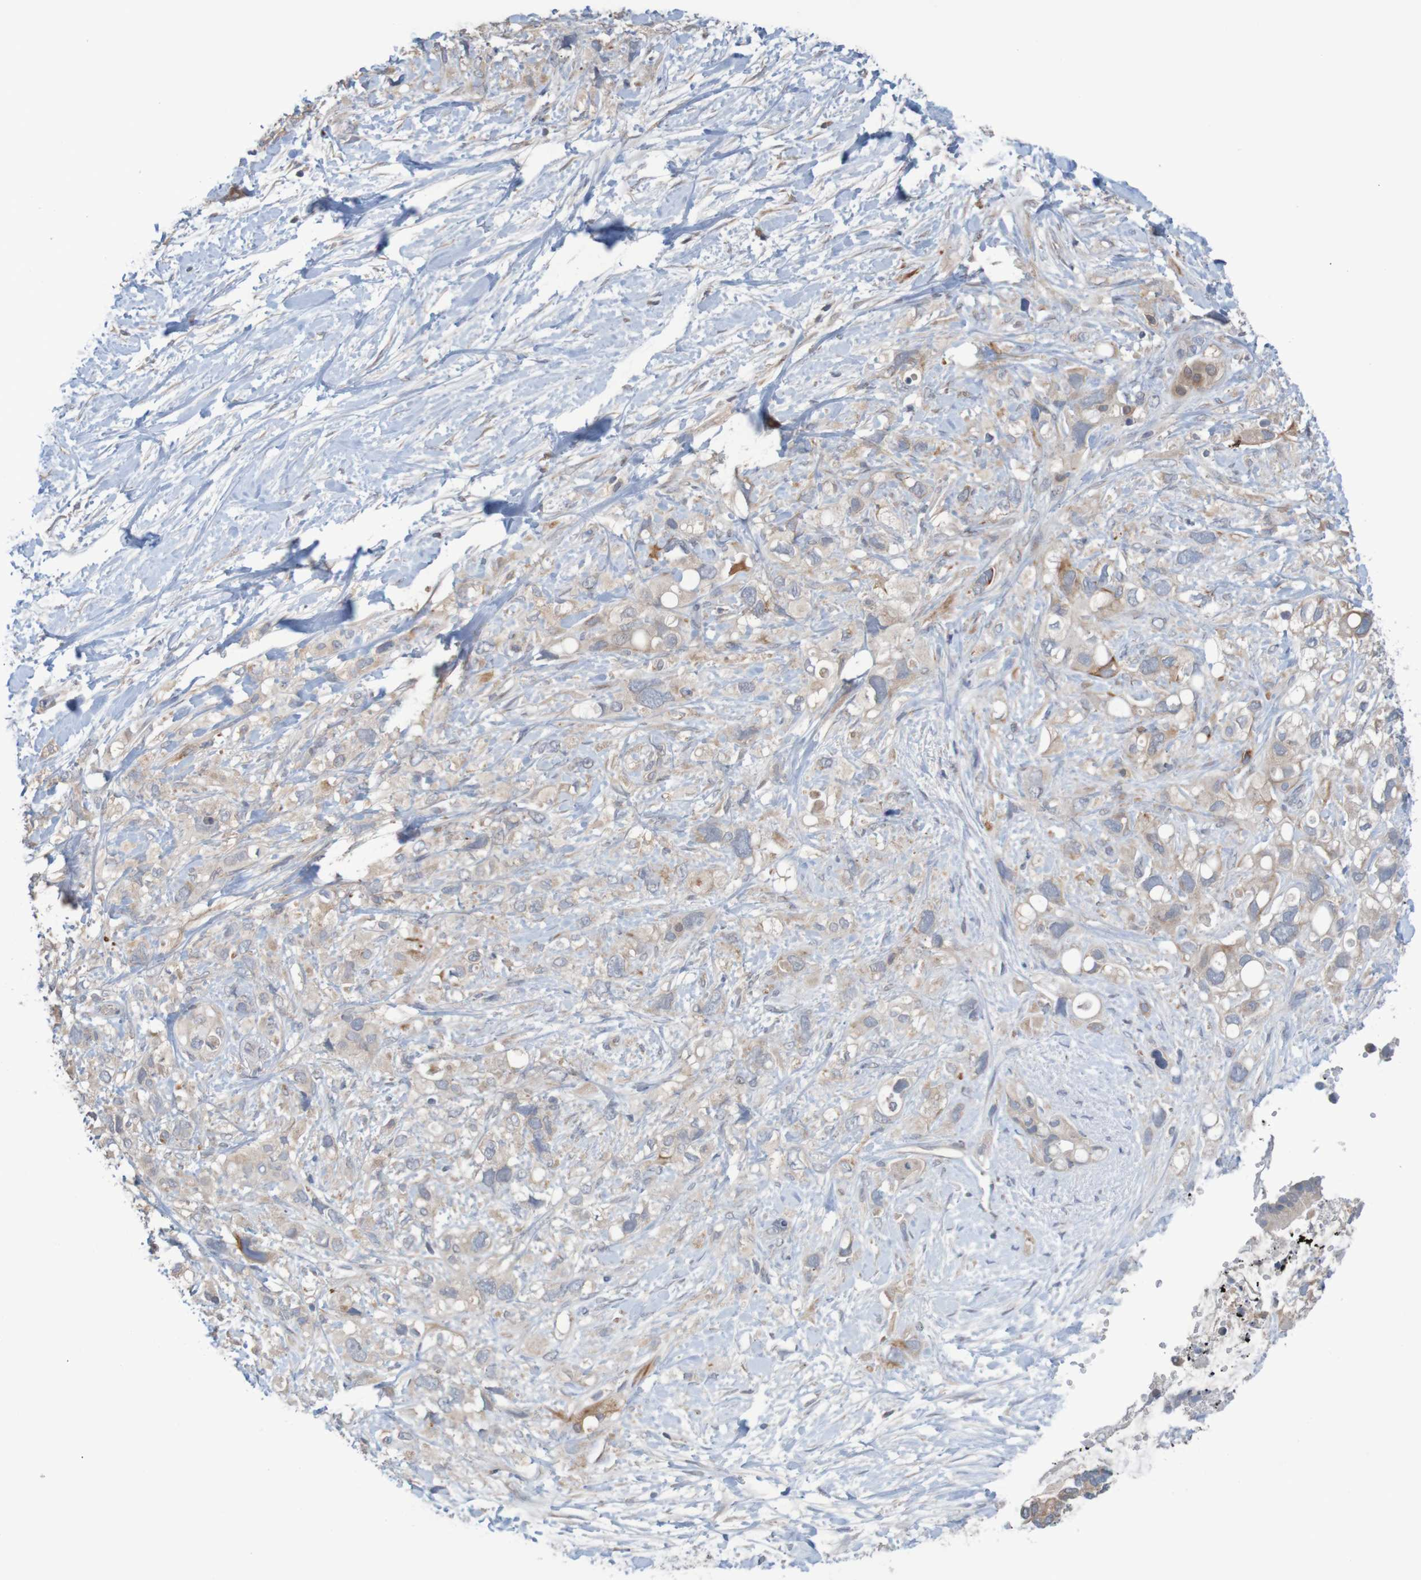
{"staining": {"intensity": "weak", "quantity": "<25%", "location": "cytoplasmic/membranous"}, "tissue": "pancreatic cancer", "cell_type": "Tumor cells", "image_type": "cancer", "snomed": [{"axis": "morphology", "description": "Adenocarcinoma, NOS"}, {"axis": "topography", "description": "Pancreas"}], "caption": "This photomicrograph is of pancreatic cancer stained with immunohistochemistry (IHC) to label a protein in brown with the nuclei are counter-stained blue. There is no staining in tumor cells. The staining is performed using DAB brown chromogen with nuclei counter-stained in using hematoxylin.", "gene": "ANKK1", "patient": {"sex": "female", "age": 56}}